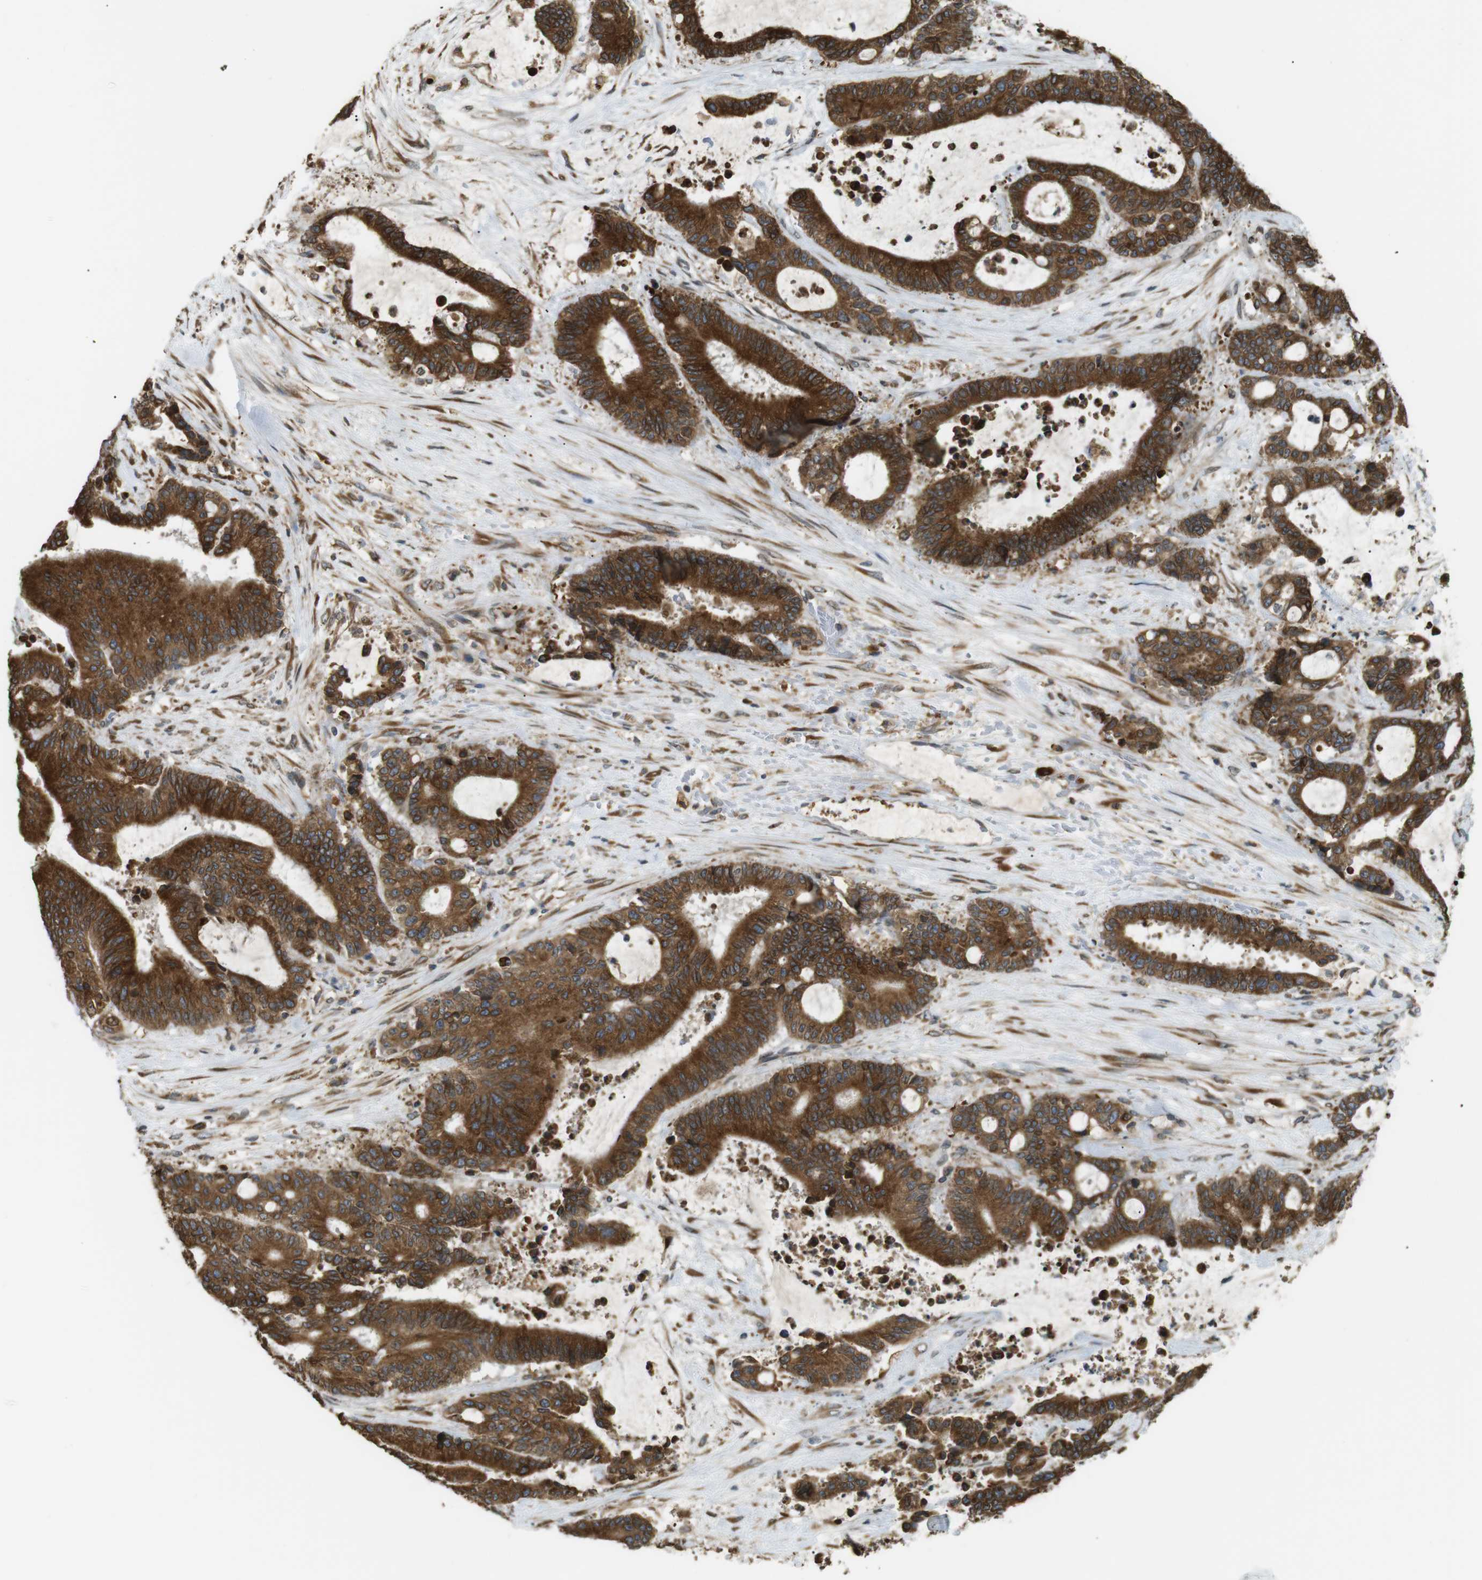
{"staining": {"intensity": "strong", "quantity": ">75%", "location": "cytoplasmic/membranous"}, "tissue": "liver cancer", "cell_type": "Tumor cells", "image_type": "cancer", "snomed": [{"axis": "morphology", "description": "Normal tissue, NOS"}, {"axis": "morphology", "description": "Cholangiocarcinoma"}, {"axis": "topography", "description": "Liver"}, {"axis": "topography", "description": "Peripheral nerve tissue"}], "caption": "Cholangiocarcinoma (liver) tissue demonstrates strong cytoplasmic/membranous positivity in approximately >75% of tumor cells (Stains: DAB in brown, nuclei in blue, Microscopy: brightfield microscopy at high magnification).", "gene": "TMED4", "patient": {"sex": "female", "age": 73}}